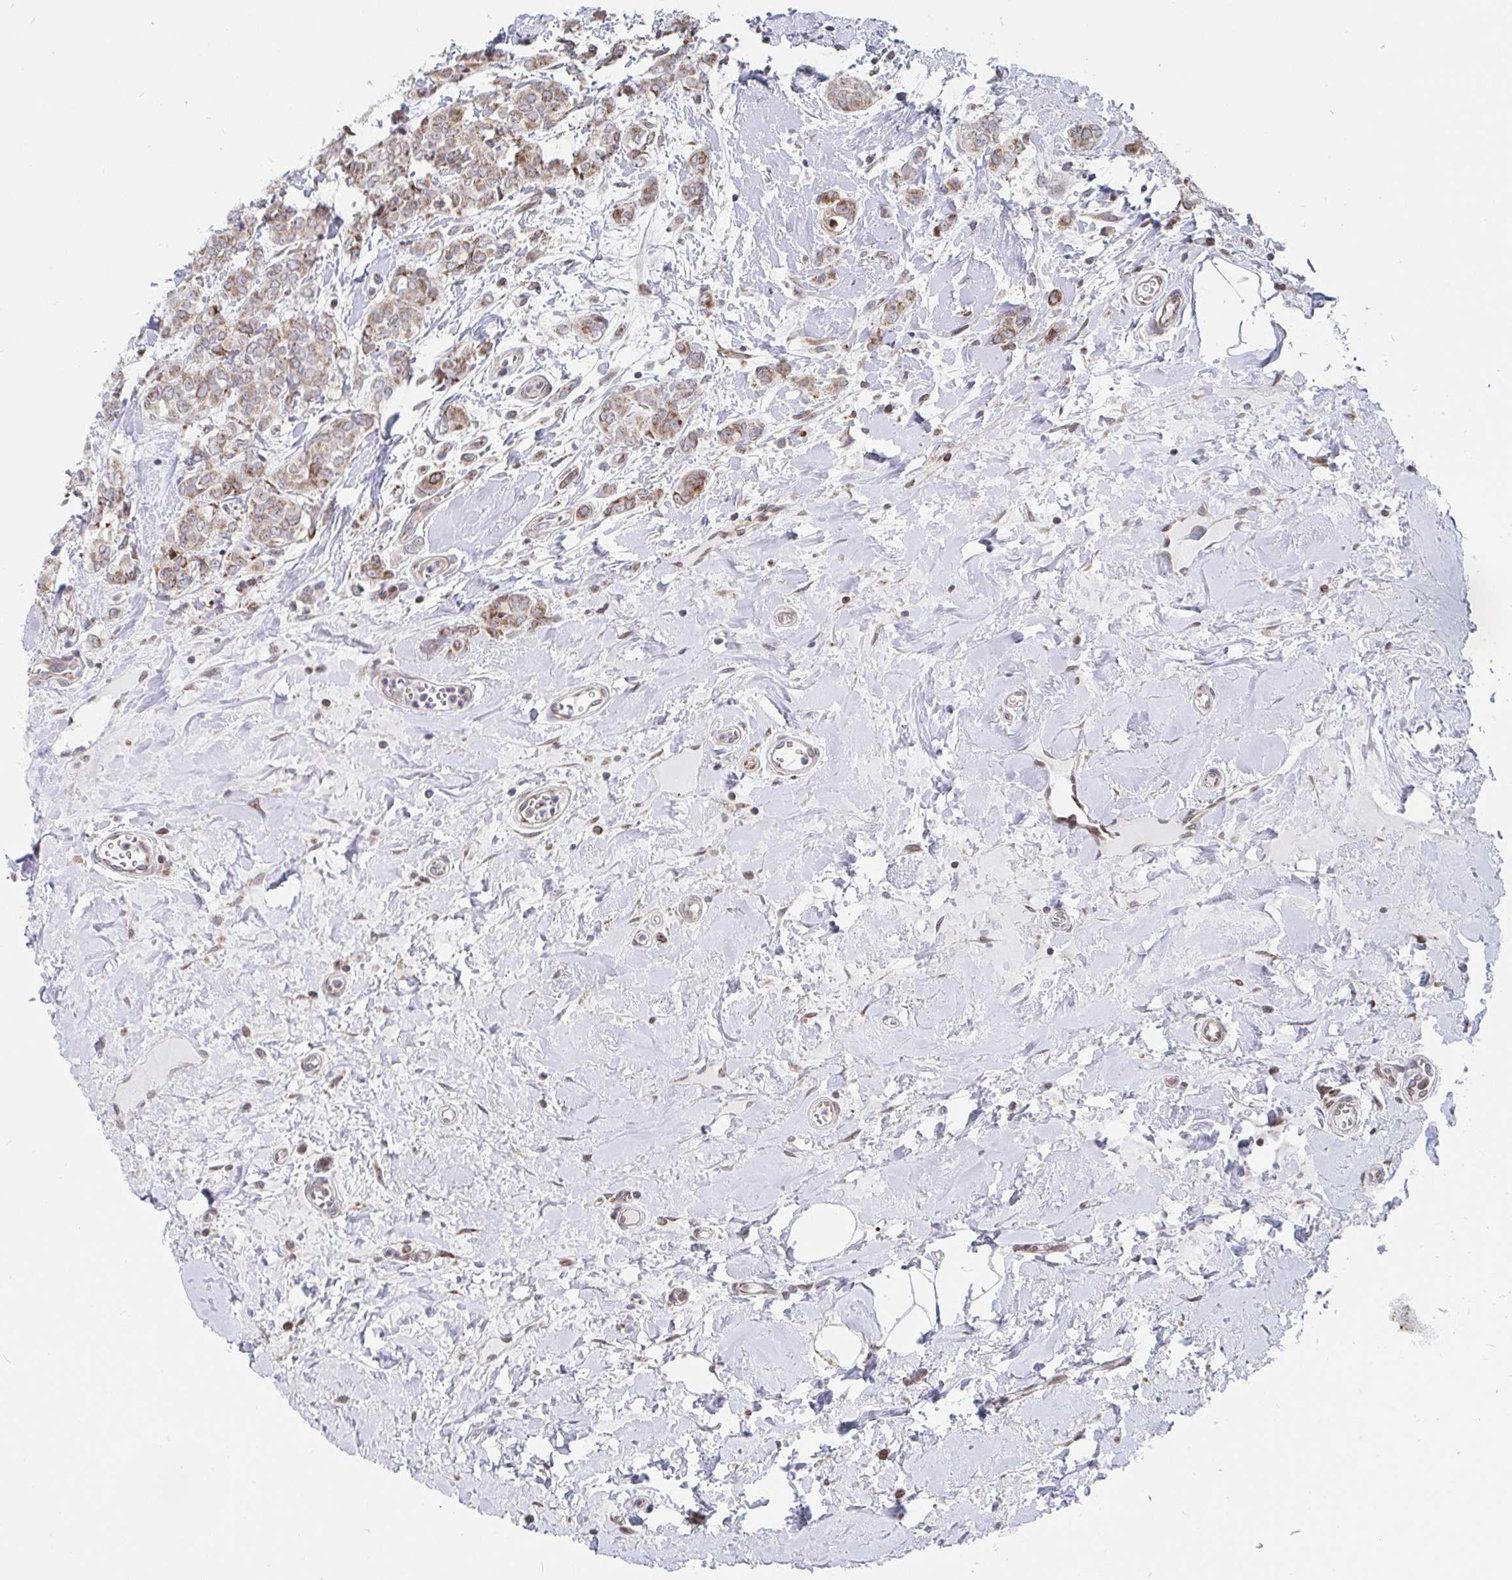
{"staining": {"intensity": "weak", "quantity": ">75%", "location": "cytoplasmic/membranous"}, "tissue": "breast cancer", "cell_type": "Tumor cells", "image_type": "cancer", "snomed": [{"axis": "morphology", "description": "Duct carcinoma"}, {"axis": "topography", "description": "Breast"}], "caption": "The image exhibits immunohistochemical staining of infiltrating ductal carcinoma (breast). There is weak cytoplasmic/membranous expression is present in approximately >75% of tumor cells.", "gene": "STARD8", "patient": {"sex": "female", "age": 61}}